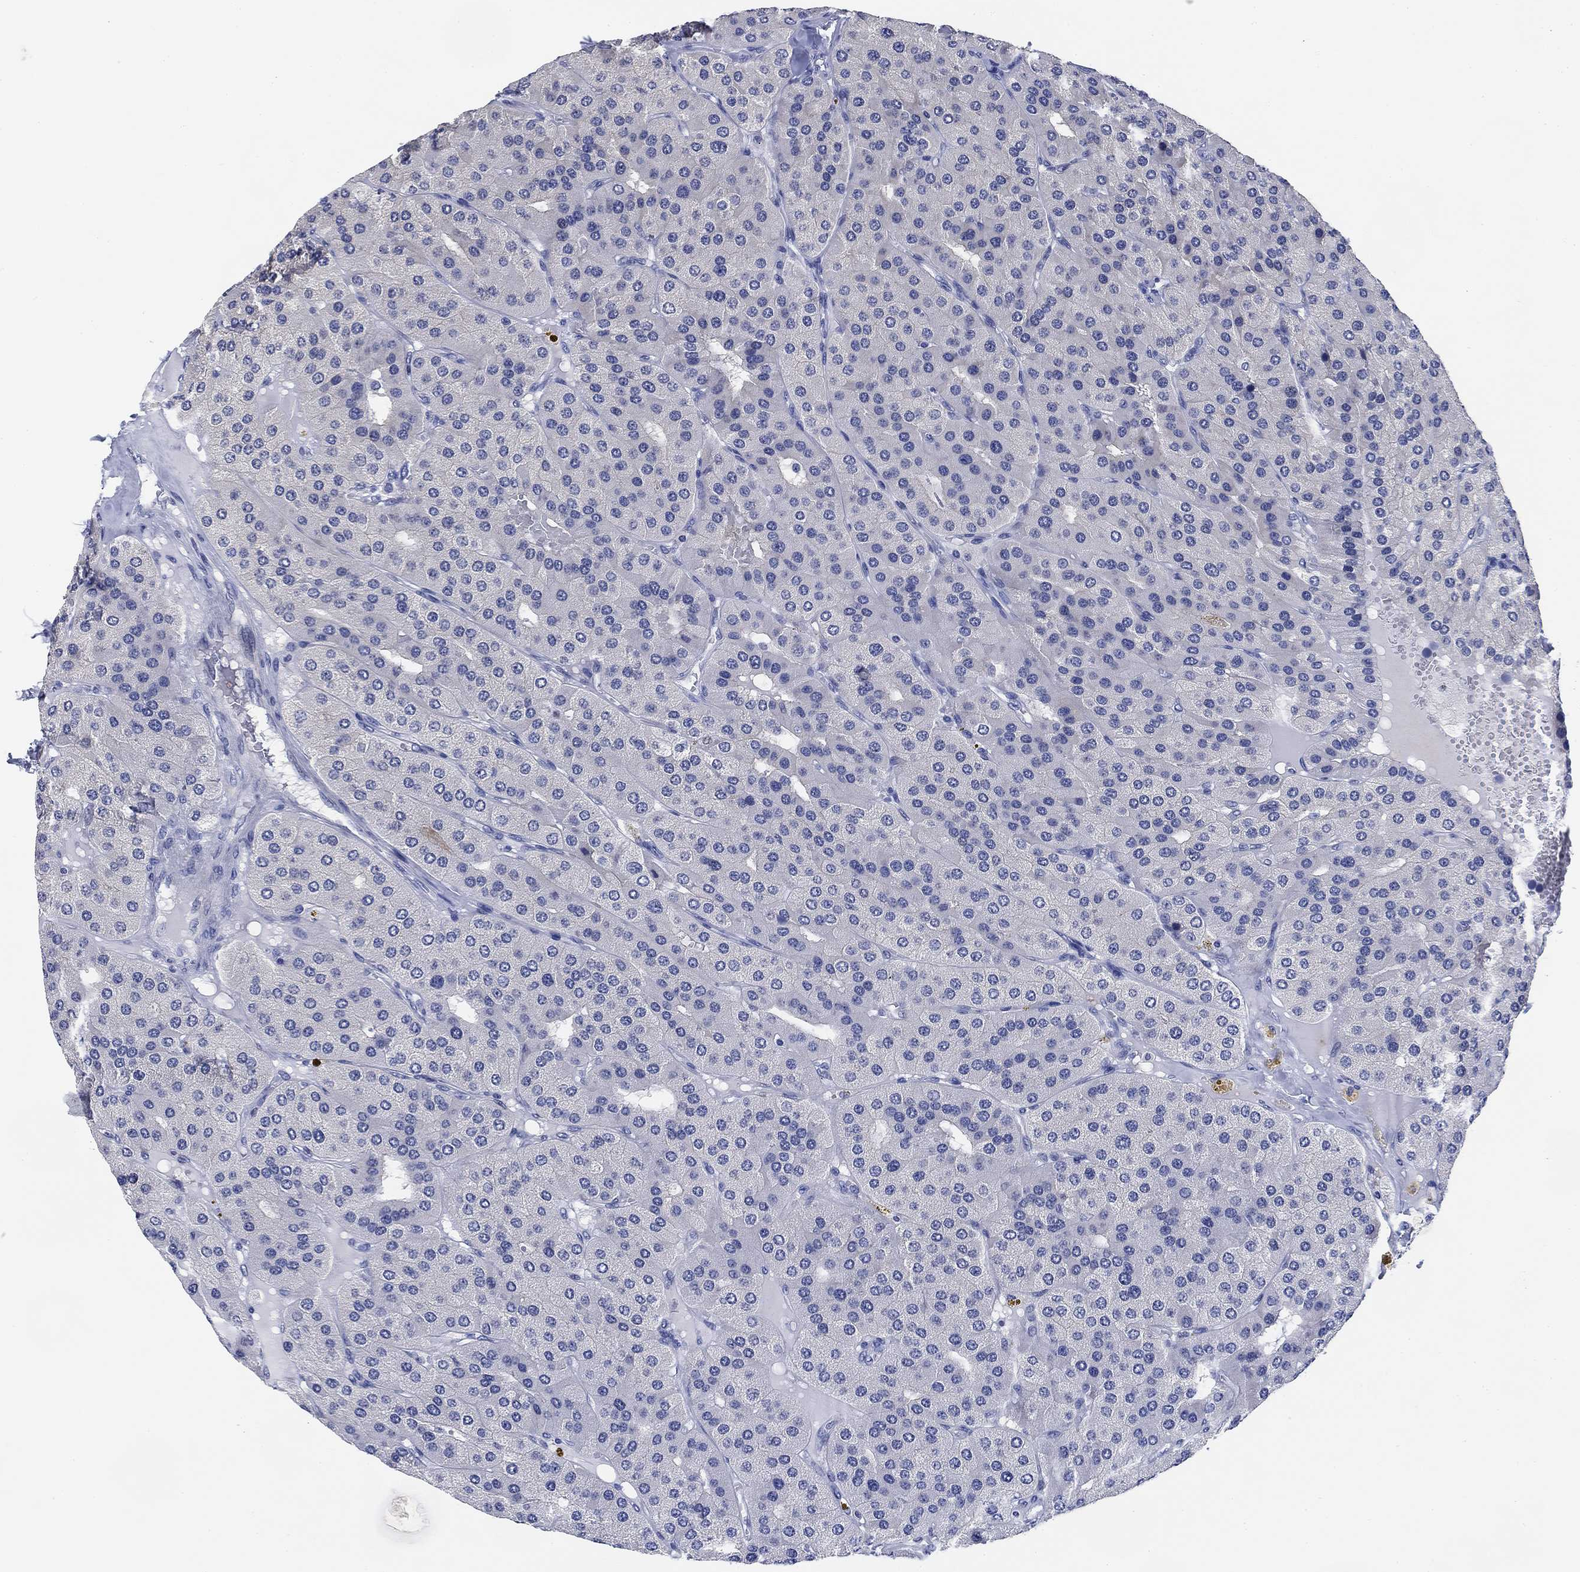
{"staining": {"intensity": "negative", "quantity": "none", "location": "none"}, "tissue": "parathyroid gland", "cell_type": "Glandular cells", "image_type": "normal", "snomed": [{"axis": "morphology", "description": "Normal tissue, NOS"}, {"axis": "morphology", "description": "Adenoma, NOS"}, {"axis": "topography", "description": "Parathyroid gland"}], "caption": "This is an immunohistochemistry photomicrograph of normal human parathyroid gland. There is no positivity in glandular cells.", "gene": "DAZL", "patient": {"sex": "female", "age": 86}}